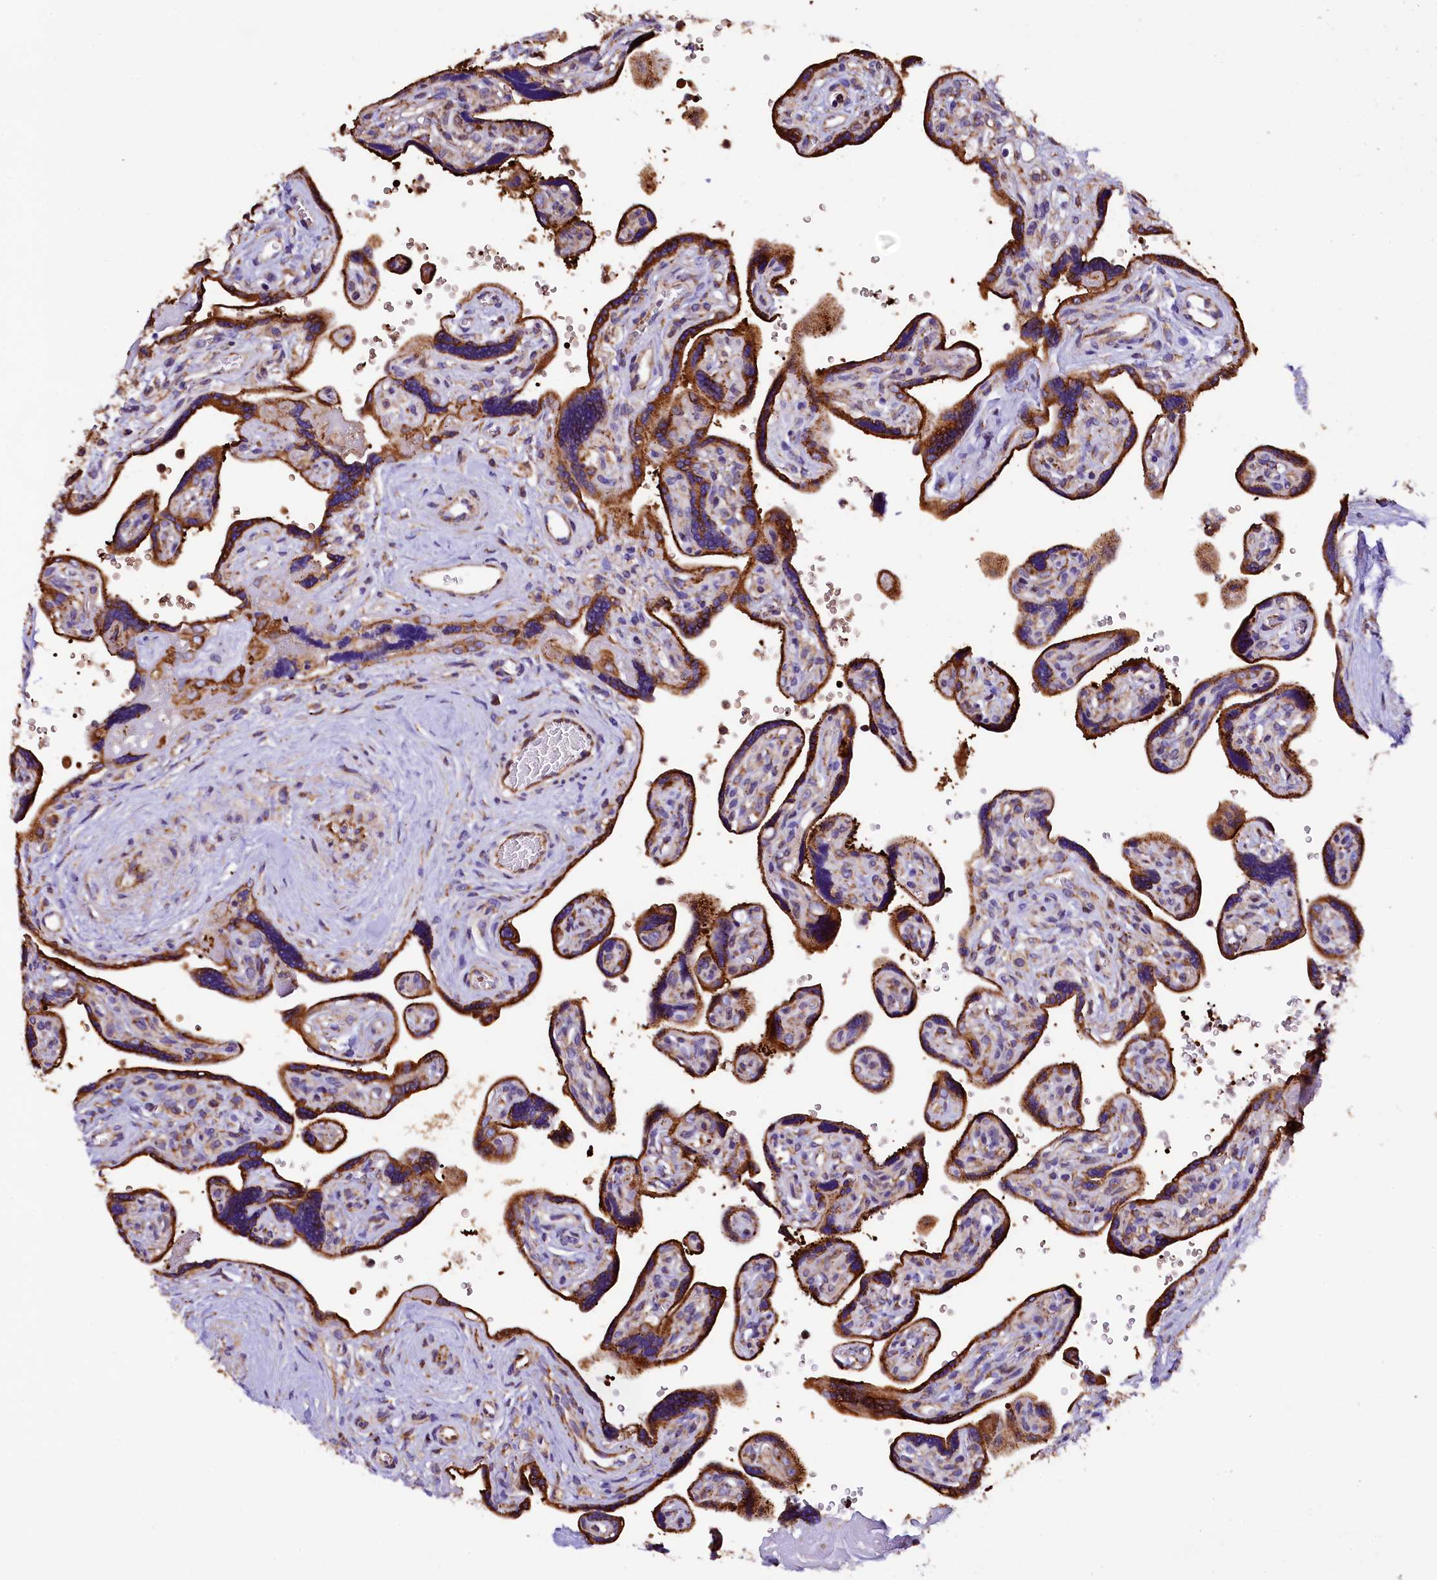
{"staining": {"intensity": "strong", "quantity": ">75%", "location": "cytoplasmic/membranous"}, "tissue": "placenta", "cell_type": "Trophoblastic cells", "image_type": "normal", "snomed": [{"axis": "morphology", "description": "Normal tissue, NOS"}, {"axis": "topography", "description": "Placenta"}], "caption": "Strong cytoplasmic/membranous protein staining is appreciated in about >75% of trophoblastic cells in placenta.", "gene": "CAPS2", "patient": {"sex": "female", "age": 39}}